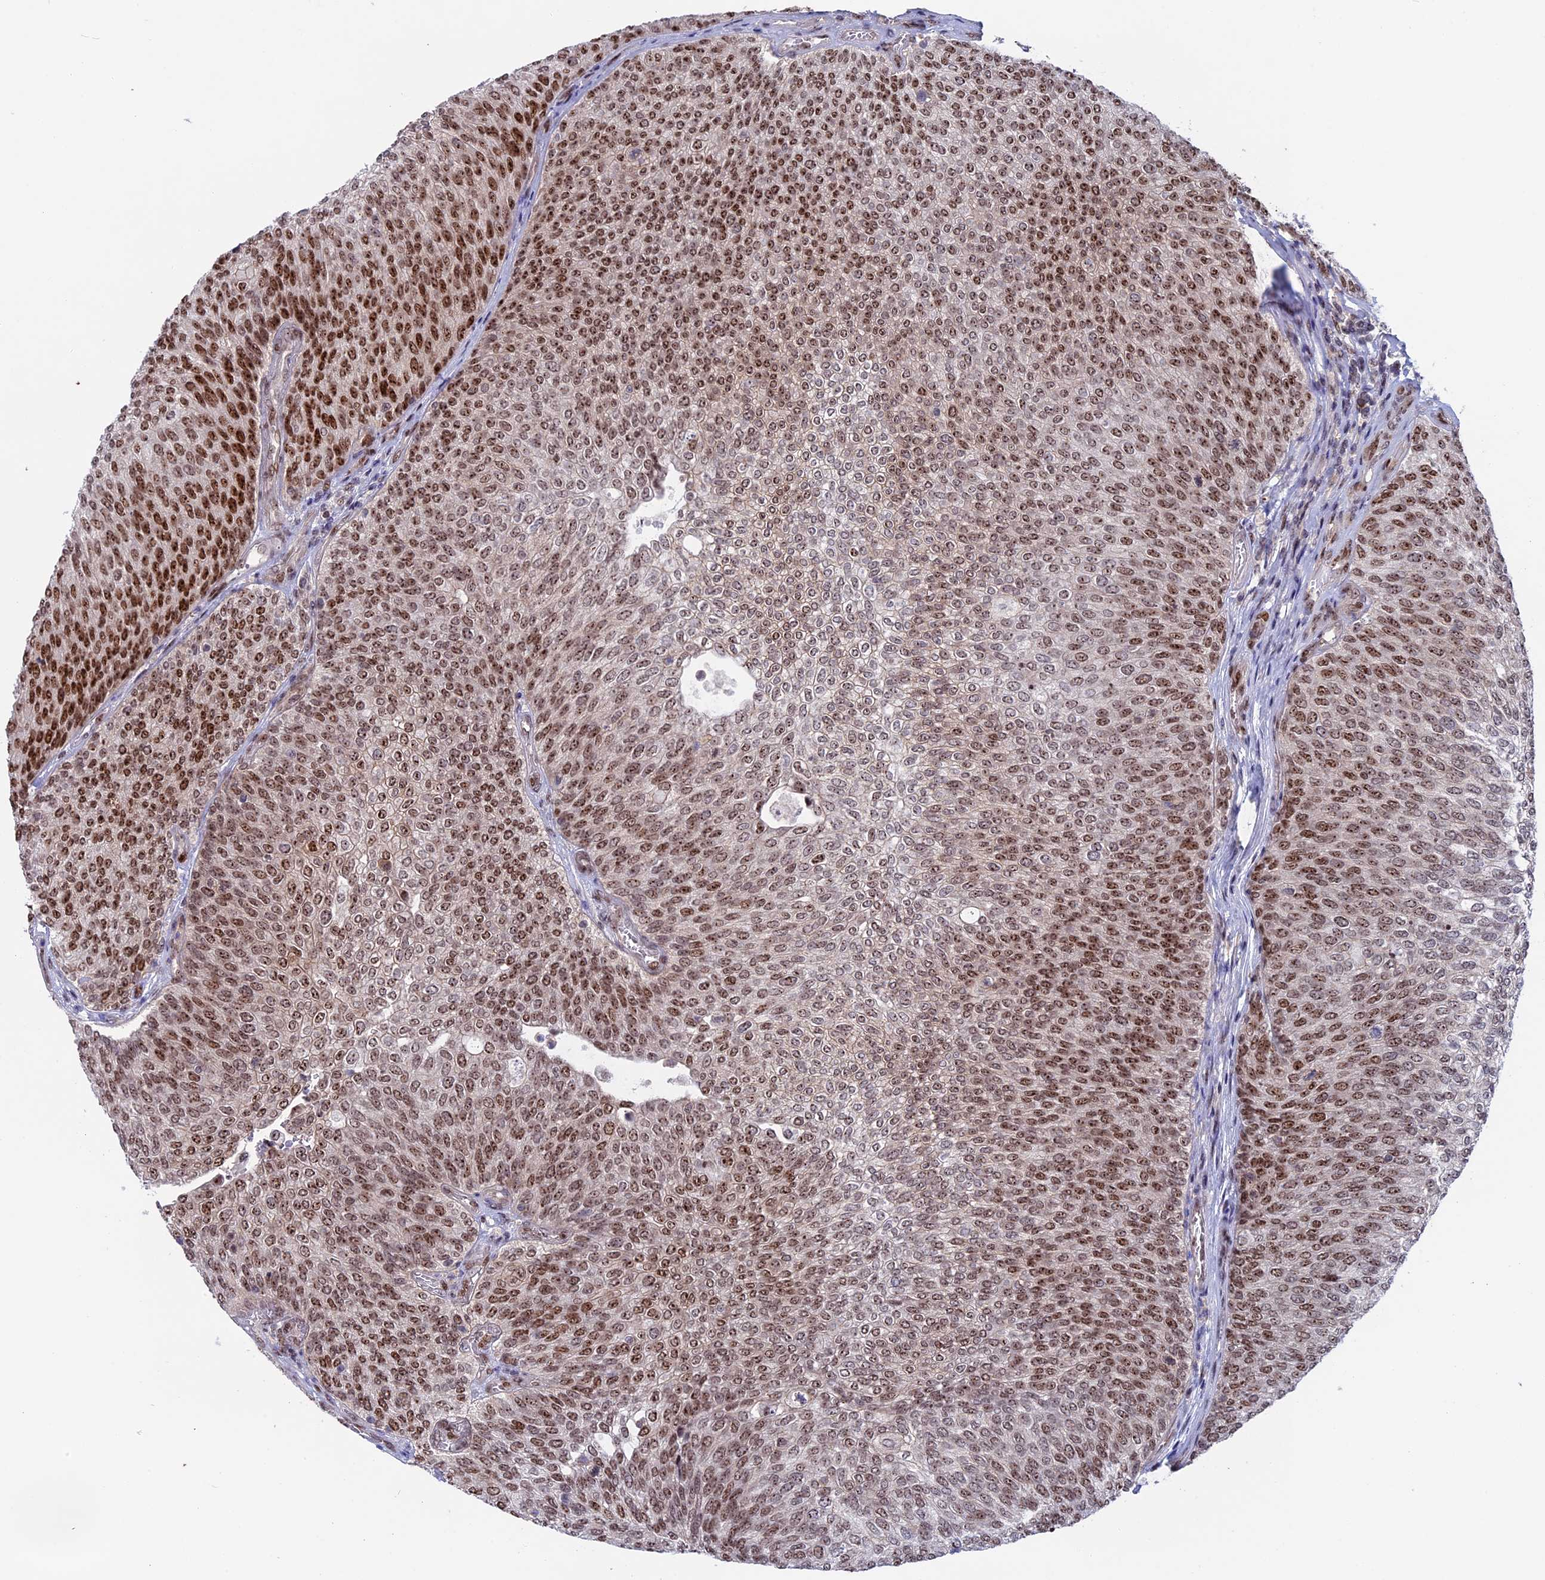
{"staining": {"intensity": "moderate", "quantity": ">75%", "location": "nuclear"}, "tissue": "urothelial cancer", "cell_type": "Tumor cells", "image_type": "cancer", "snomed": [{"axis": "morphology", "description": "Urothelial carcinoma, Low grade"}, {"axis": "topography", "description": "Urinary bladder"}], "caption": "Immunohistochemistry of human urothelial cancer displays medium levels of moderate nuclear positivity in about >75% of tumor cells. (brown staining indicates protein expression, while blue staining denotes nuclei).", "gene": "CCDC86", "patient": {"sex": "female", "age": 79}}